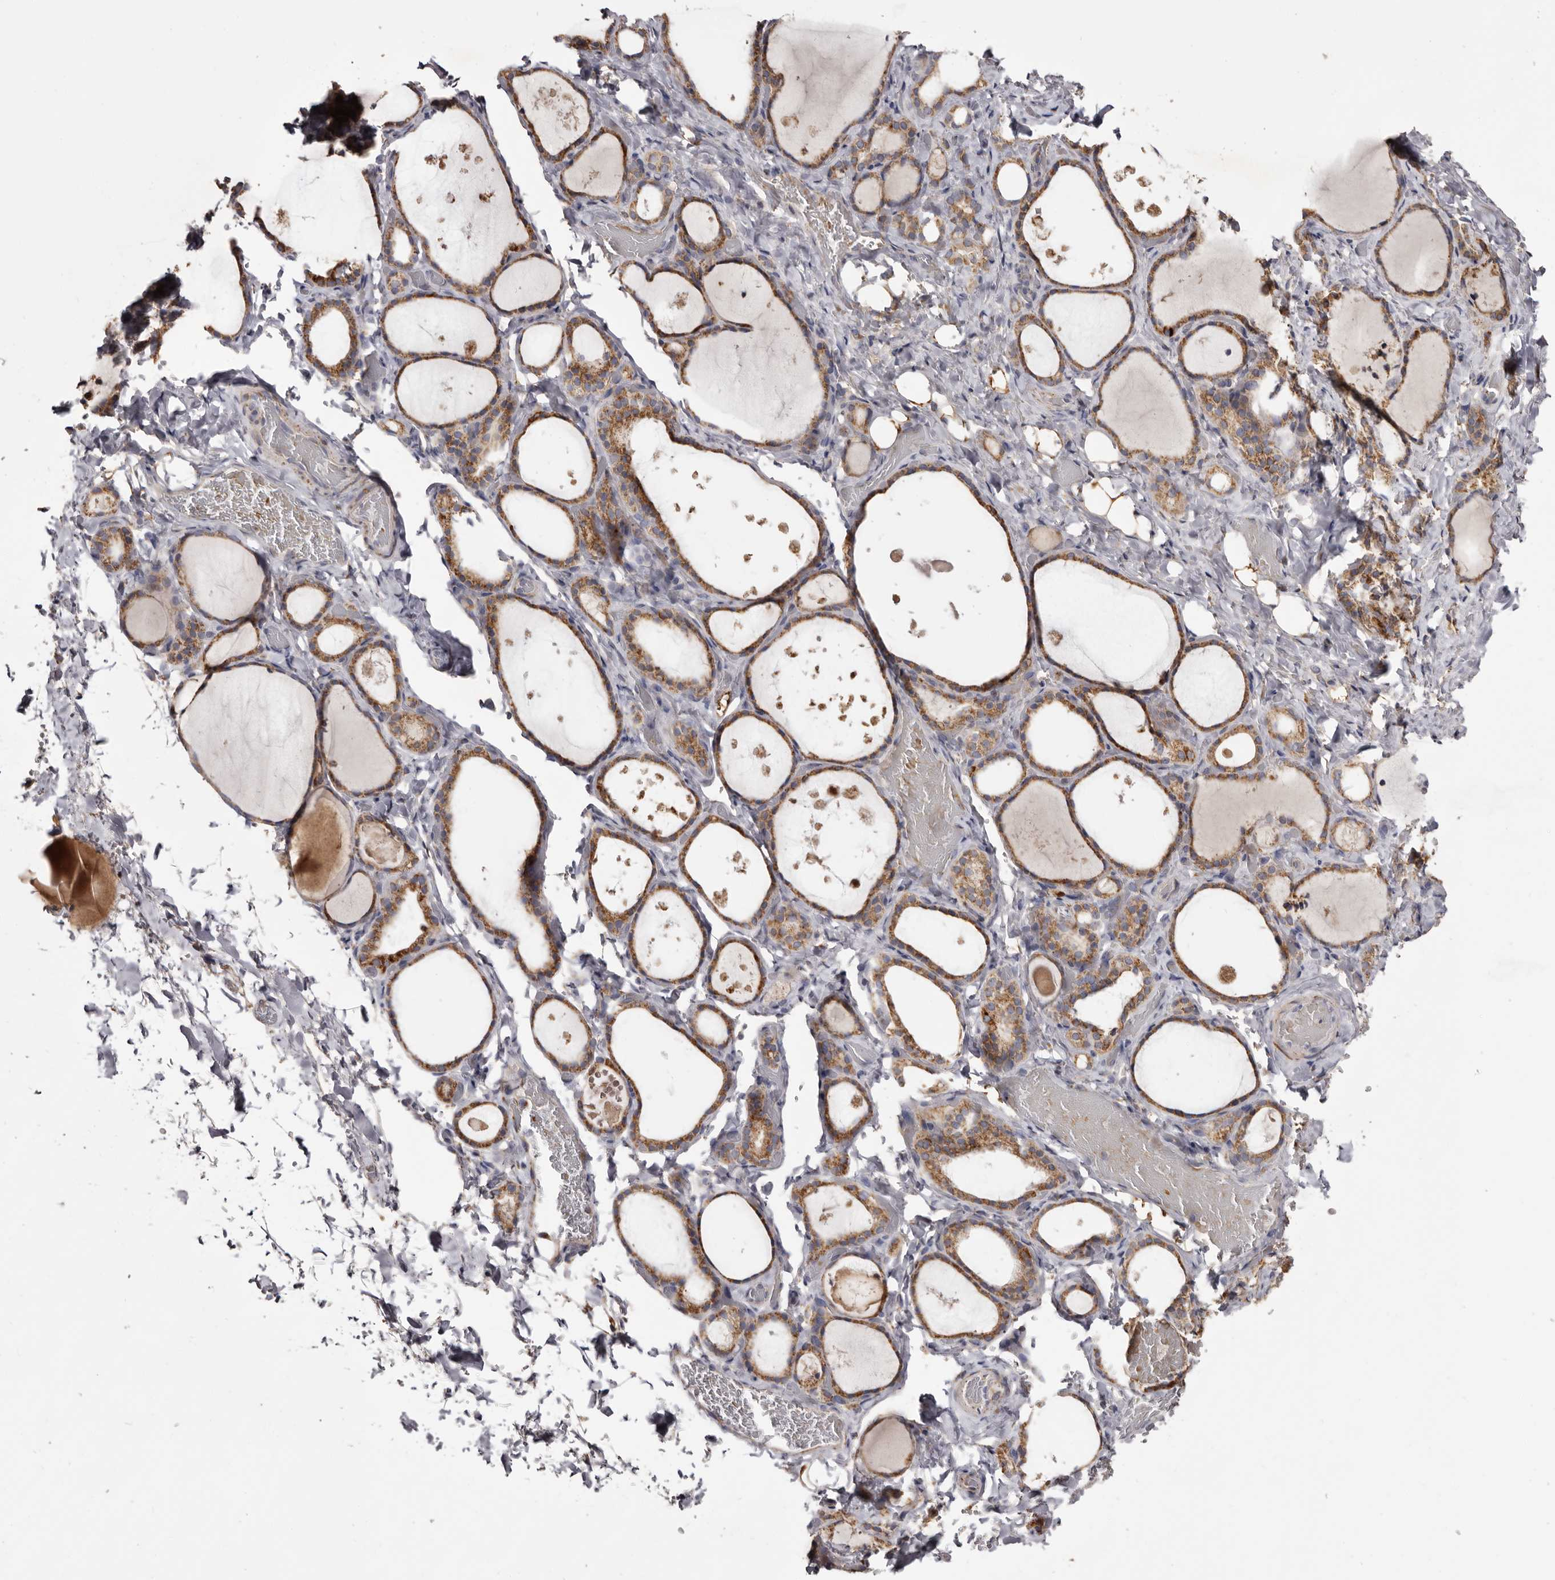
{"staining": {"intensity": "moderate", "quantity": ">75%", "location": "cytoplasmic/membranous"}, "tissue": "thyroid gland", "cell_type": "Glandular cells", "image_type": "normal", "snomed": [{"axis": "morphology", "description": "Normal tissue, NOS"}, {"axis": "topography", "description": "Thyroid gland"}], "caption": "Benign thyroid gland was stained to show a protein in brown. There is medium levels of moderate cytoplasmic/membranous staining in approximately >75% of glandular cells. Immunohistochemistry stains the protein in brown and the nuclei are stained blue.", "gene": "MECR", "patient": {"sex": "female", "age": 44}}